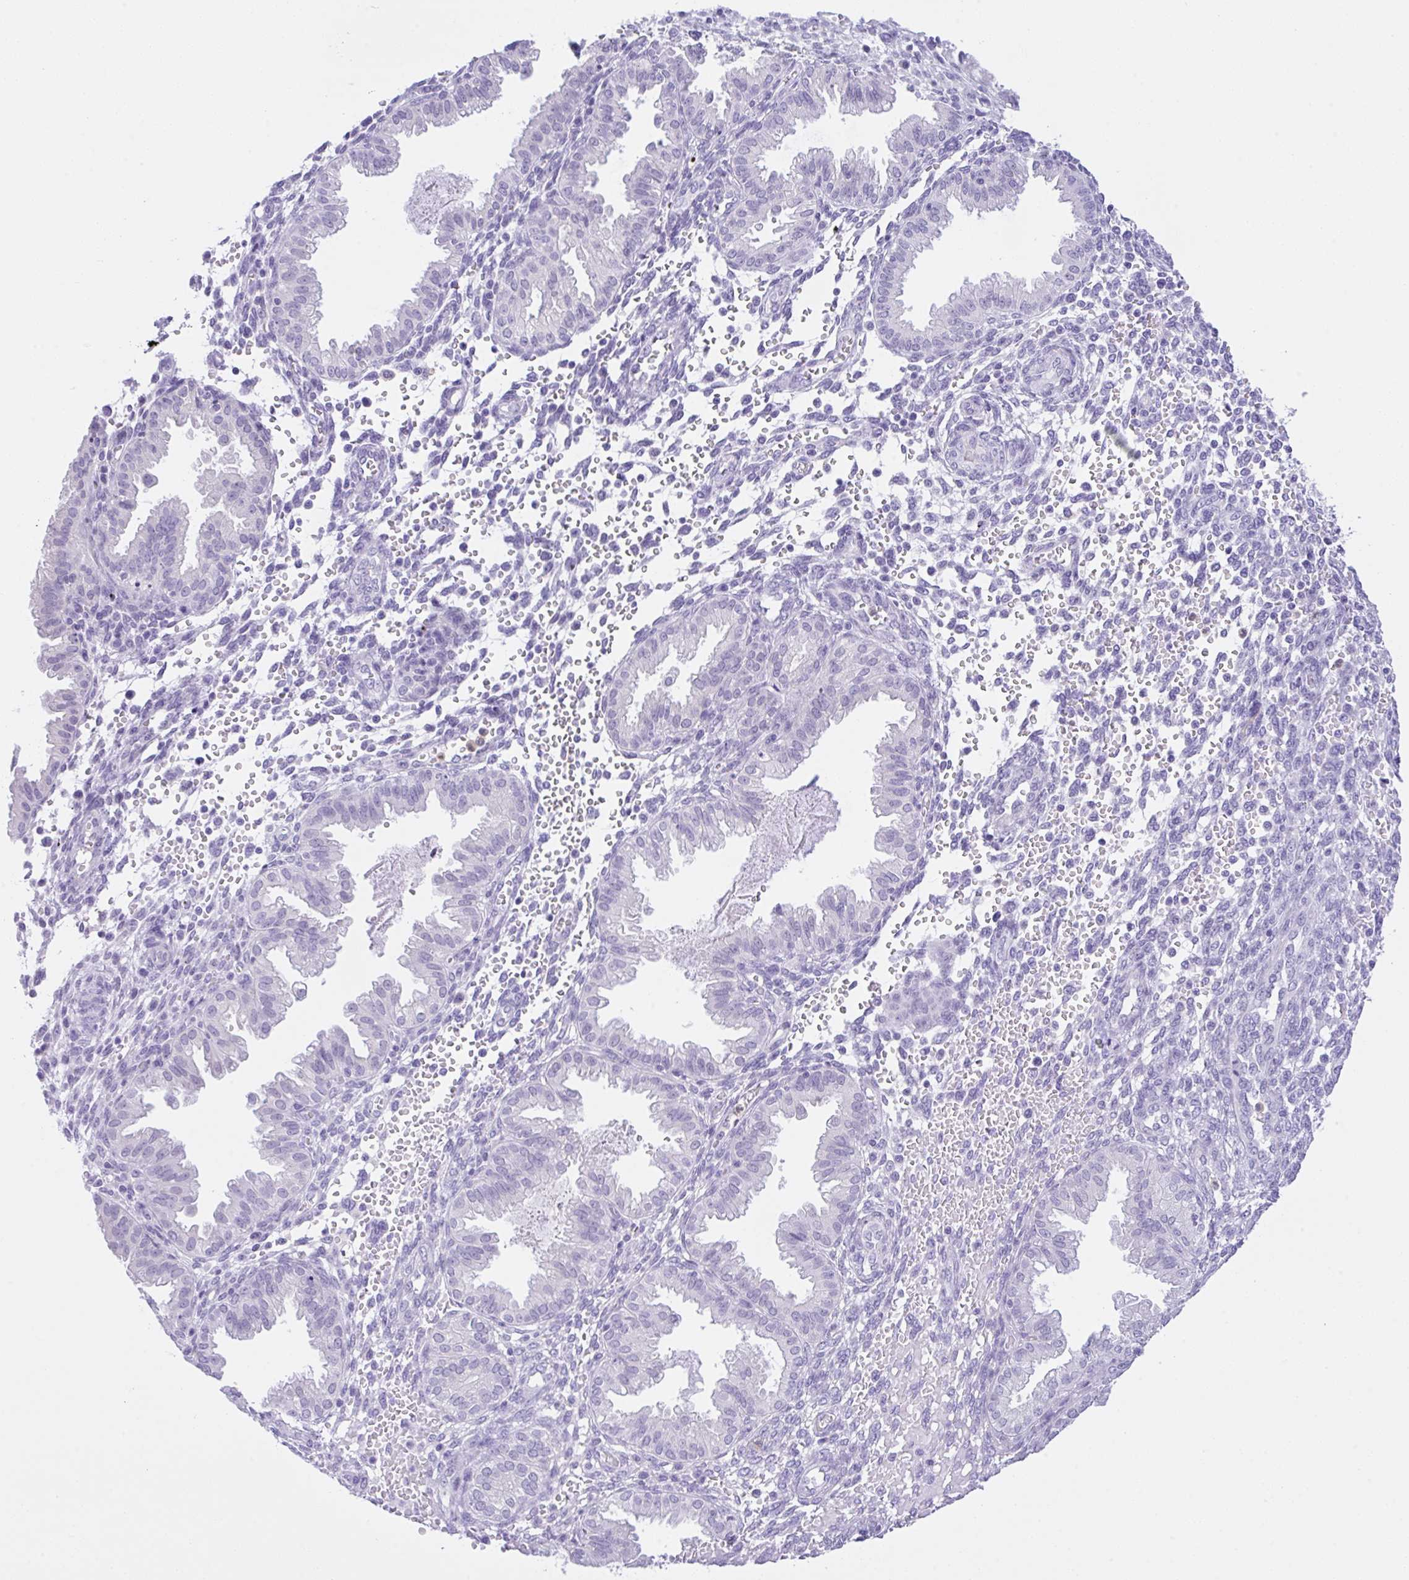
{"staining": {"intensity": "negative", "quantity": "none", "location": "none"}, "tissue": "endometrium", "cell_type": "Cells in endometrial stroma", "image_type": "normal", "snomed": [{"axis": "morphology", "description": "Normal tissue, NOS"}, {"axis": "topography", "description": "Endometrium"}], "caption": "This is an immunohistochemistry (IHC) histopathology image of benign endometrium. There is no staining in cells in endometrial stroma.", "gene": "NCF1", "patient": {"sex": "female", "age": 33}}